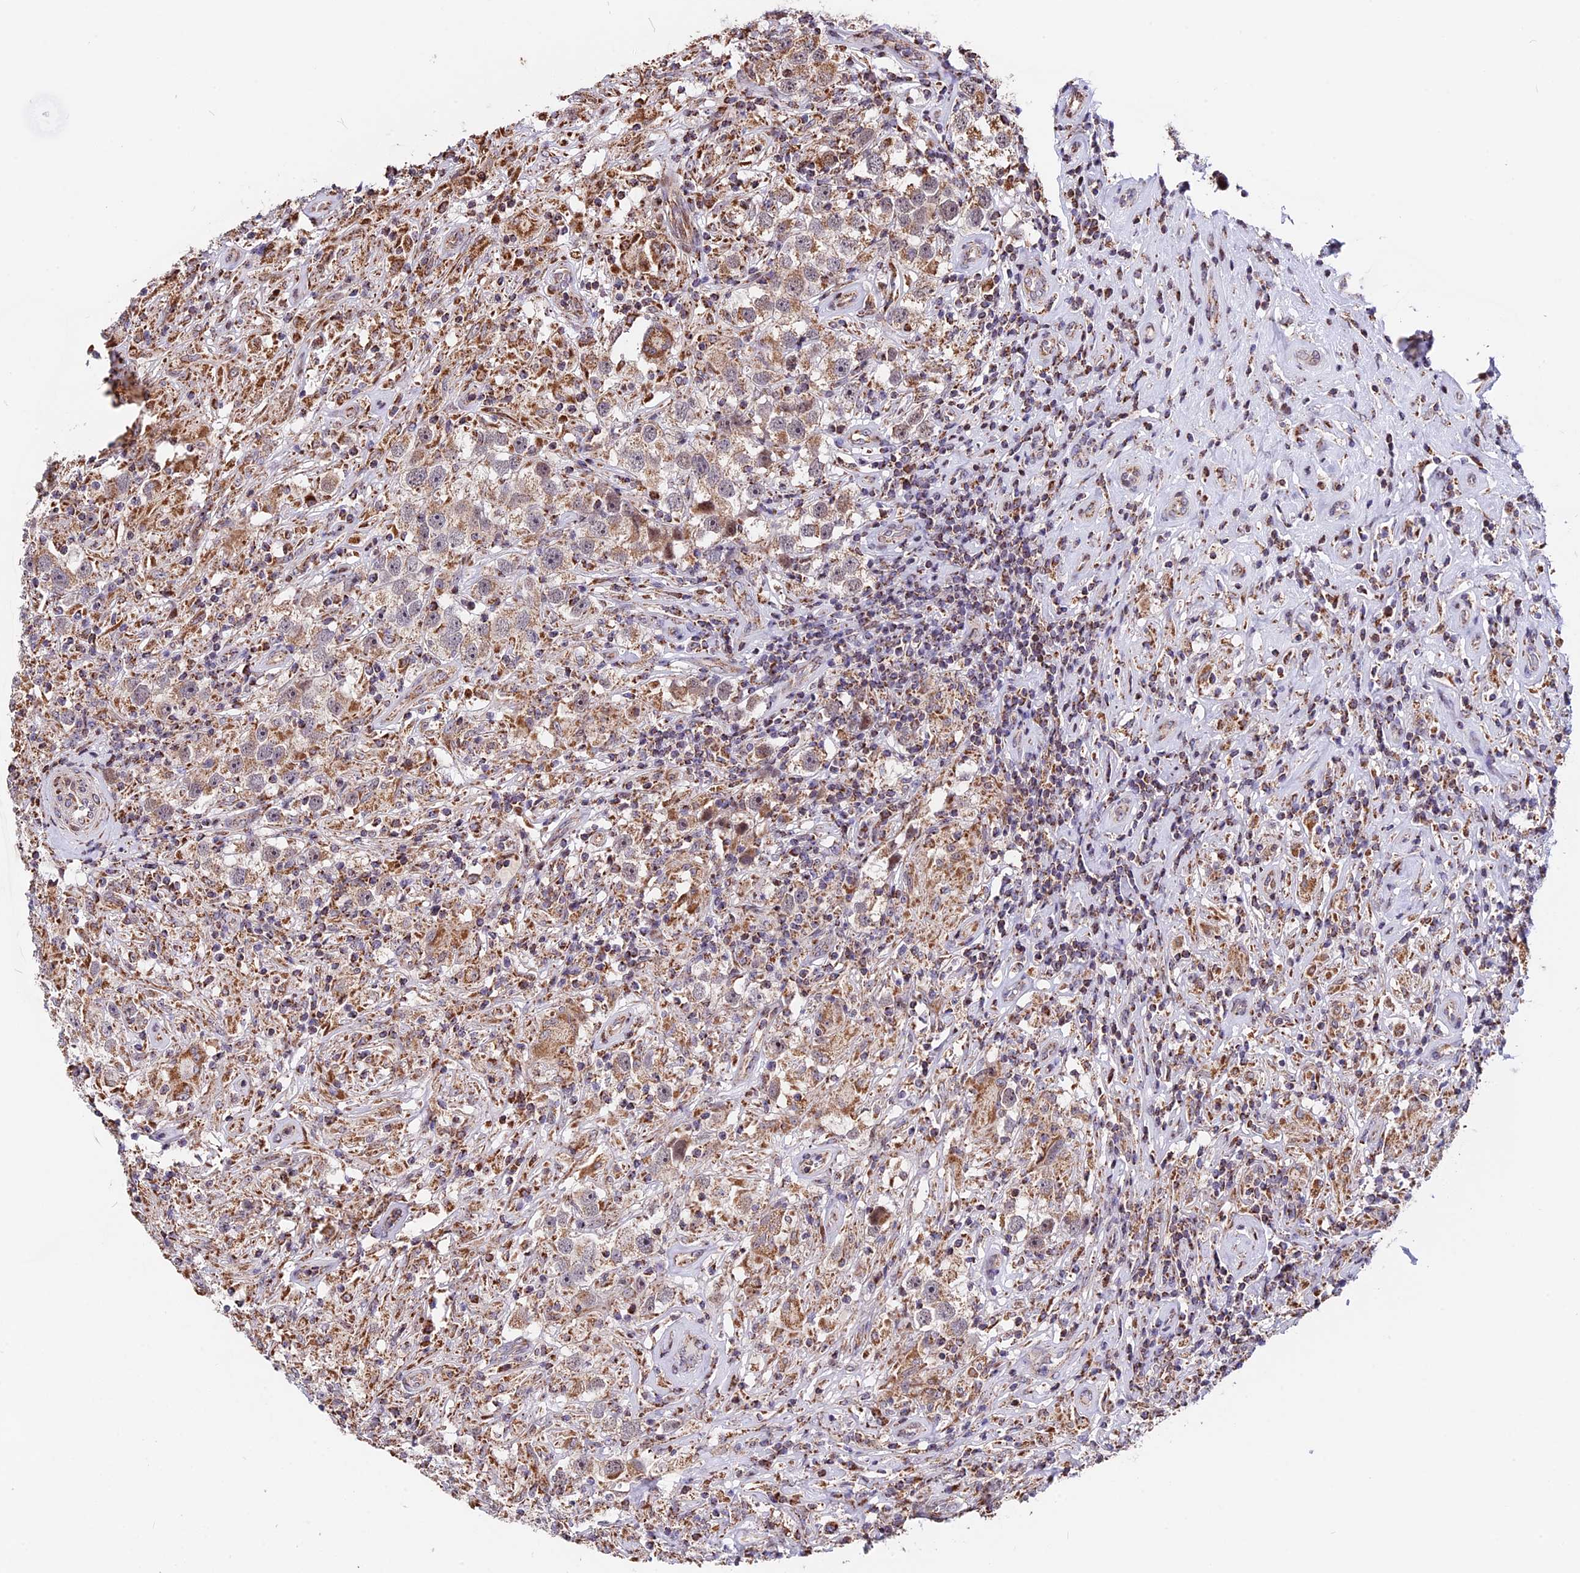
{"staining": {"intensity": "moderate", "quantity": ">75%", "location": "cytoplasmic/membranous"}, "tissue": "testis cancer", "cell_type": "Tumor cells", "image_type": "cancer", "snomed": [{"axis": "morphology", "description": "Seminoma, NOS"}, {"axis": "topography", "description": "Testis"}], "caption": "Immunohistochemistry photomicrograph of neoplastic tissue: testis cancer (seminoma) stained using immunohistochemistry displays medium levels of moderate protein expression localized specifically in the cytoplasmic/membranous of tumor cells, appearing as a cytoplasmic/membranous brown color.", "gene": "FAM174C", "patient": {"sex": "male", "age": 49}}